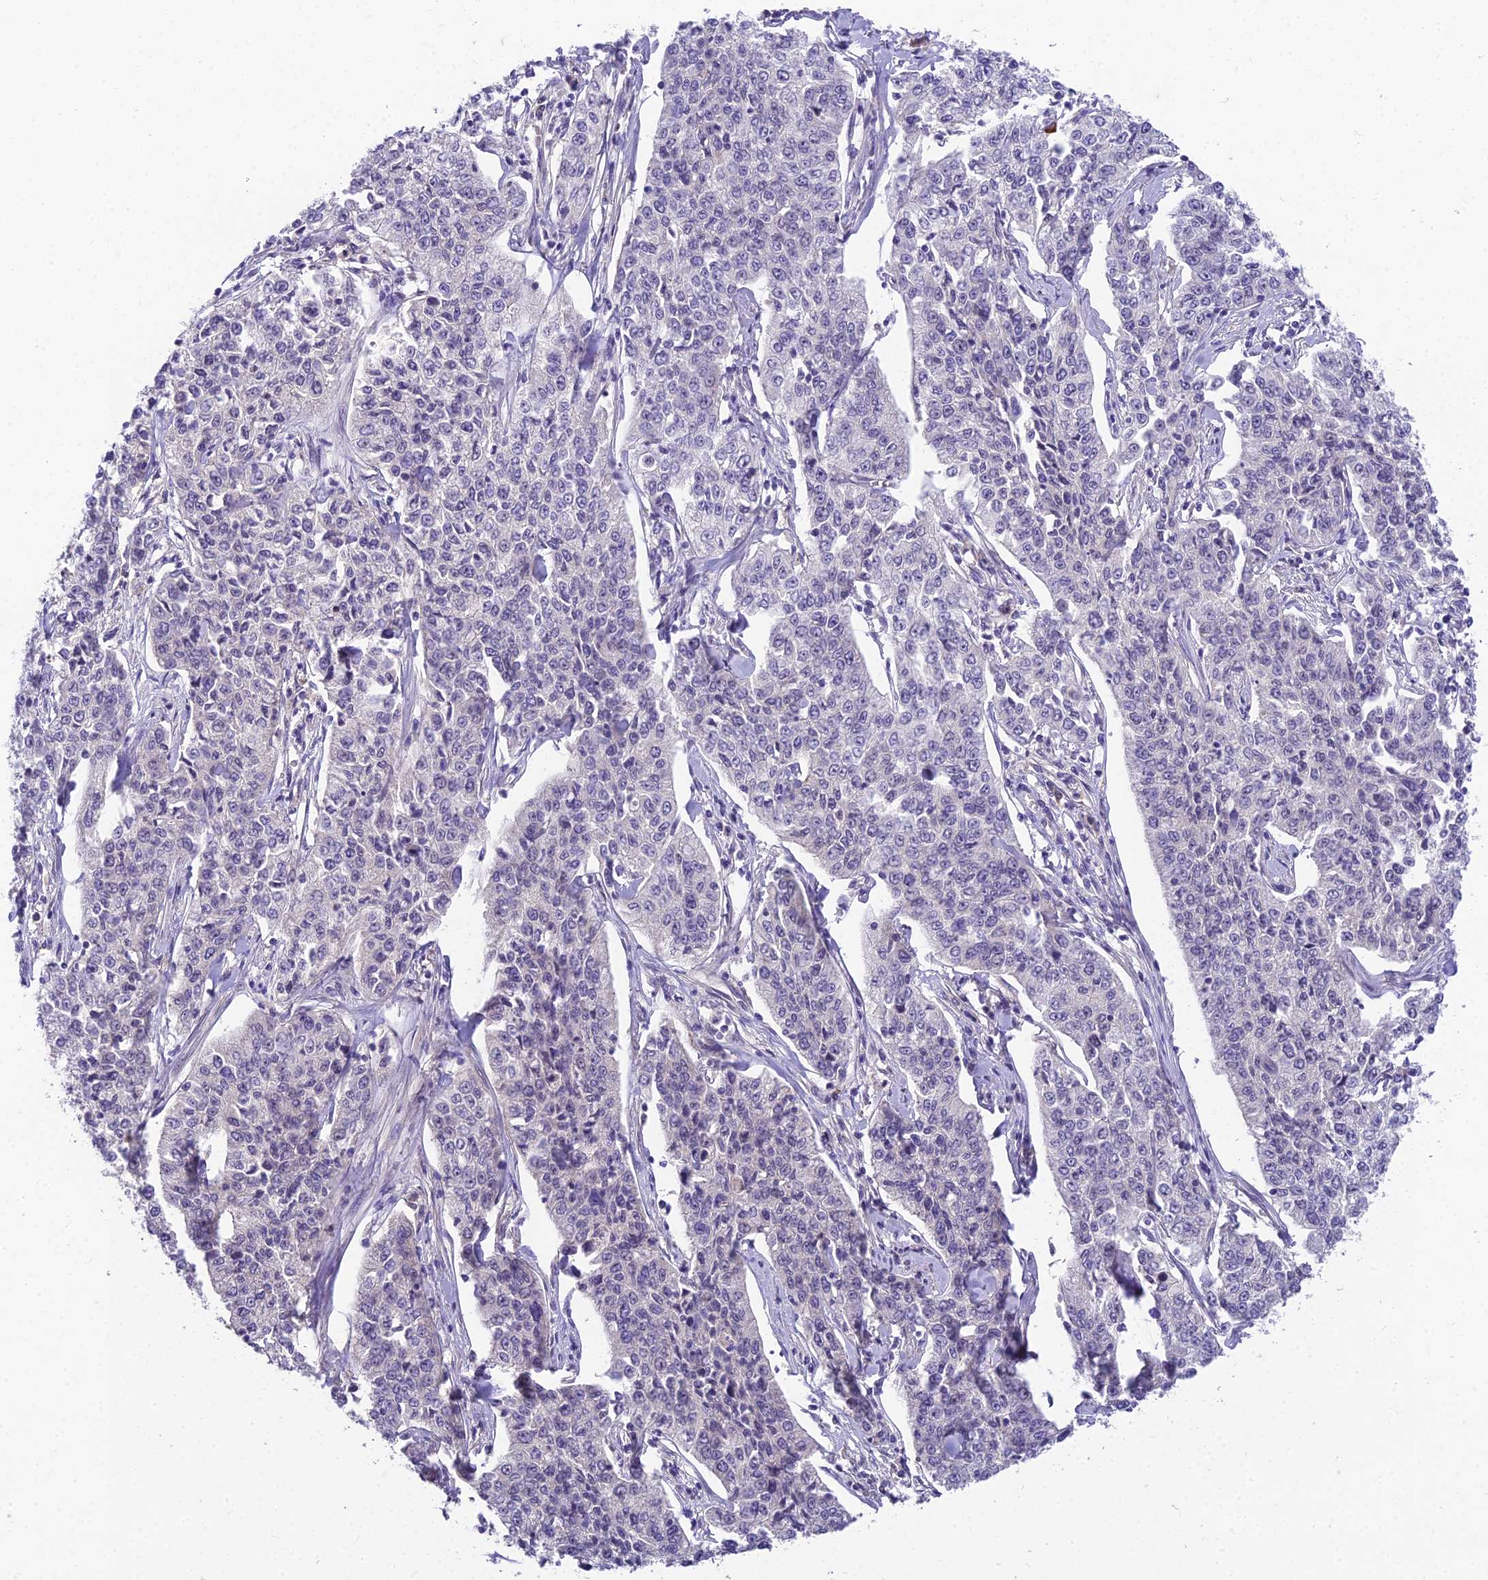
{"staining": {"intensity": "negative", "quantity": "none", "location": "none"}, "tissue": "cervical cancer", "cell_type": "Tumor cells", "image_type": "cancer", "snomed": [{"axis": "morphology", "description": "Squamous cell carcinoma, NOS"}, {"axis": "topography", "description": "Cervix"}], "caption": "Immunohistochemical staining of squamous cell carcinoma (cervical) exhibits no significant expression in tumor cells.", "gene": "ZNF333", "patient": {"sex": "female", "age": 35}}